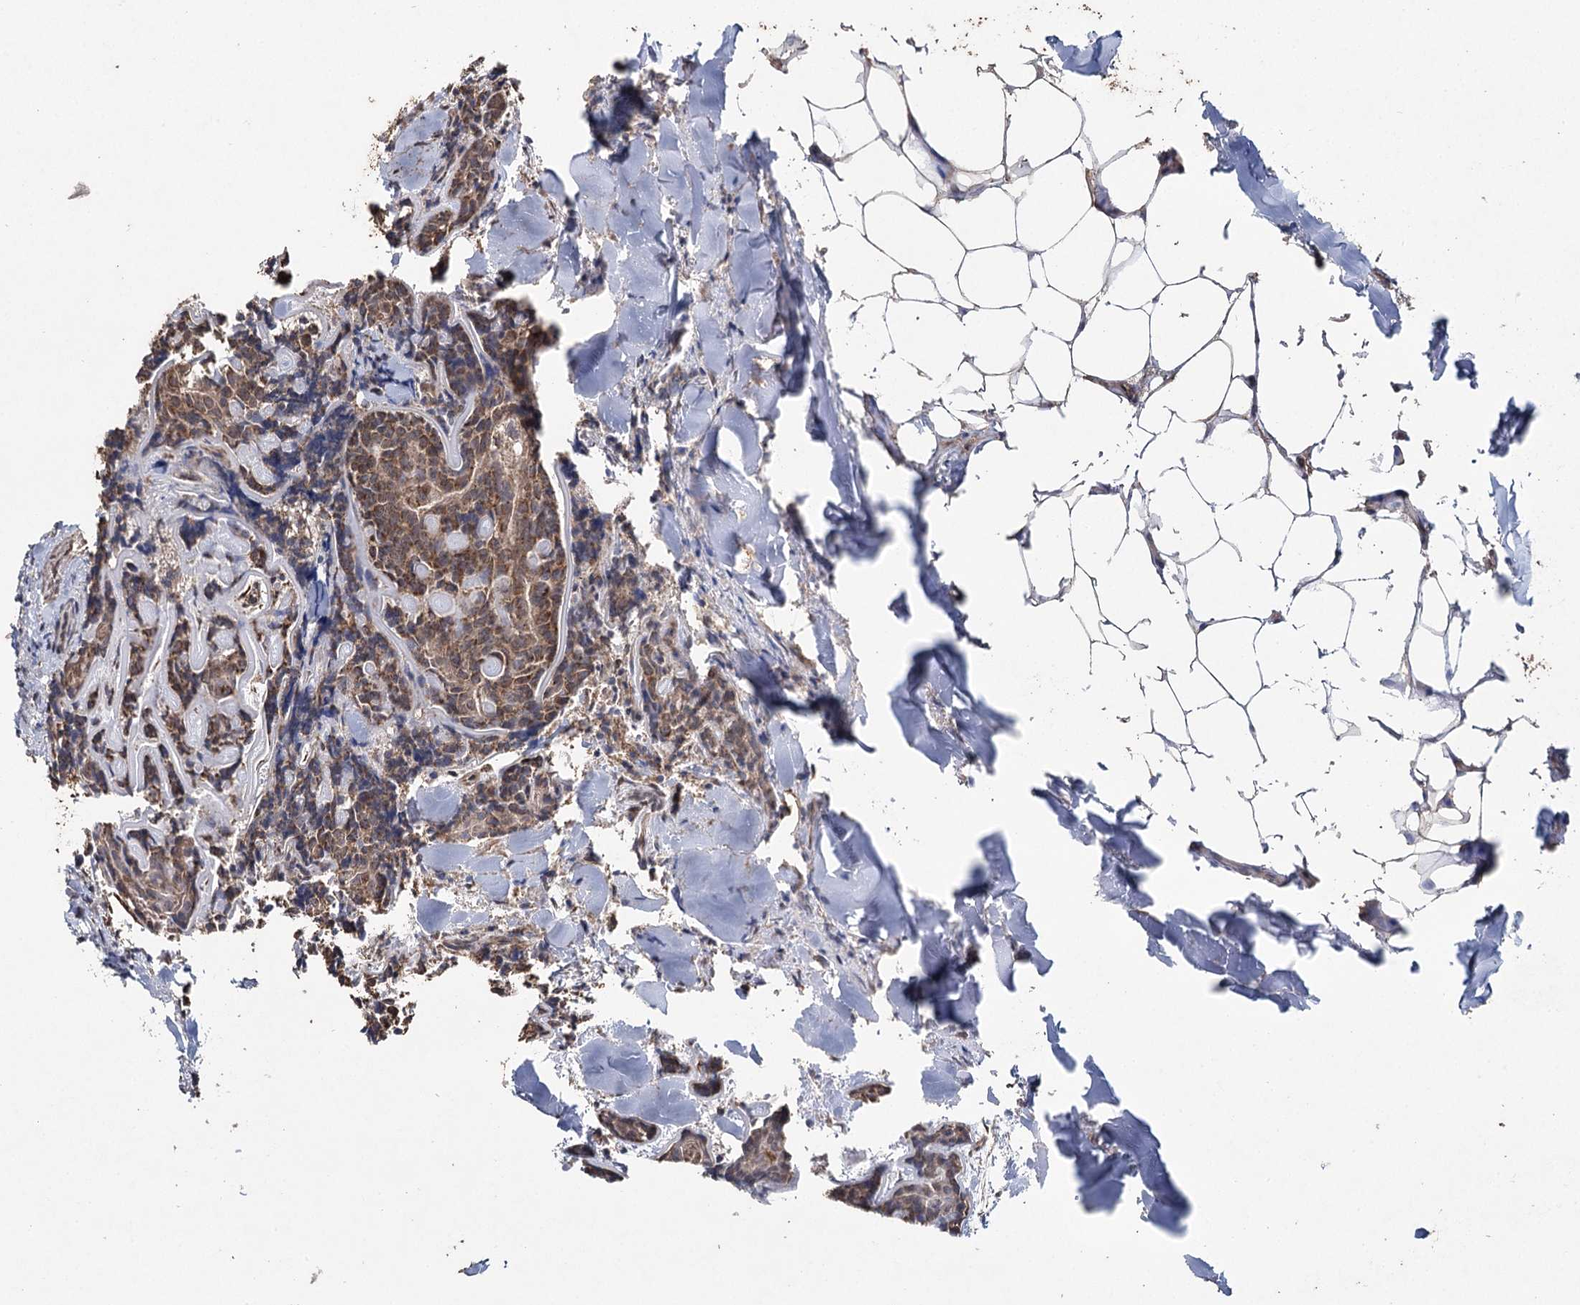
{"staining": {"intensity": "moderate", "quantity": ">75%", "location": "cytoplasmic/membranous"}, "tissue": "head and neck cancer", "cell_type": "Tumor cells", "image_type": "cancer", "snomed": [{"axis": "morphology", "description": "Adenocarcinoma, NOS"}, {"axis": "topography", "description": "Salivary gland"}, {"axis": "topography", "description": "Head-Neck"}], "caption": "A micrograph of human adenocarcinoma (head and neck) stained for a protein reveals moderate cytoplasmic/membranous brown staining in tumor cells. (DAB IHC, brown staining for protein, blue staining for nuclei).", "gene": "SLF2", "patient": {"sex": "female", "age": 63}}